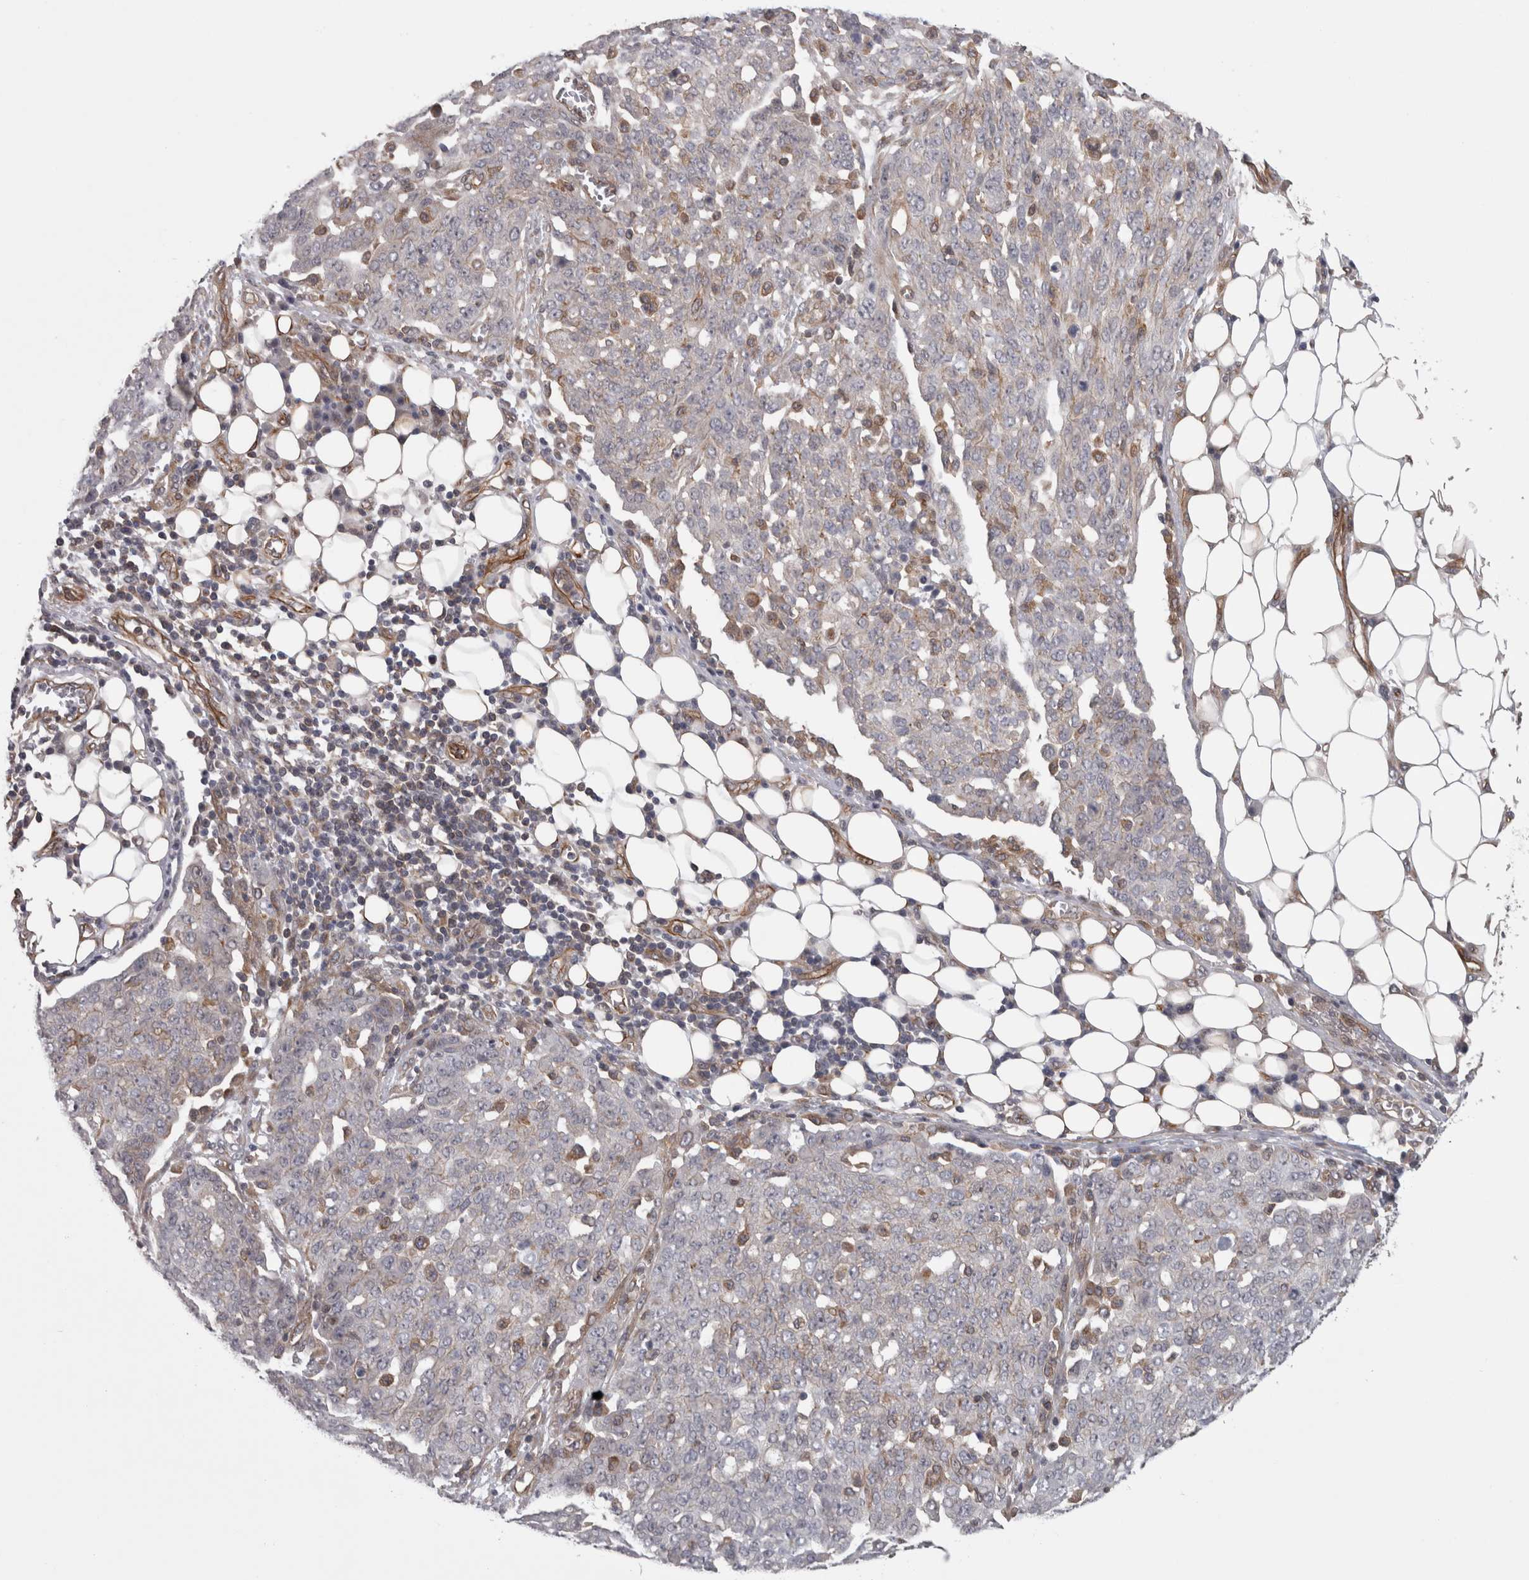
{"staining": {"intensity": "weak", "quantity": "<25%", "location": "cytoplasmic/membranous"}, "tissue": "ovarian cancer", "cell_type": "Tumor cells", "image_type": "cancer", "snomed": [{"axis": "morphology", "description": "Cystadenocarcinoma, serous, NOS"}, {"axis": "topography", "description": "Soft tissue"}, {"axis": "topography", "description": "Ovary"}], "caption": "This image is of ovarian serous cystadenocarcinoma stained with immunohistochemistry (IHC) to label a protein in brown with the nuclei are counter-stained blue. There is no expression in tumor cells.", "gene": "RMDN1", "patient": {"sex": "female", "age": 57}}